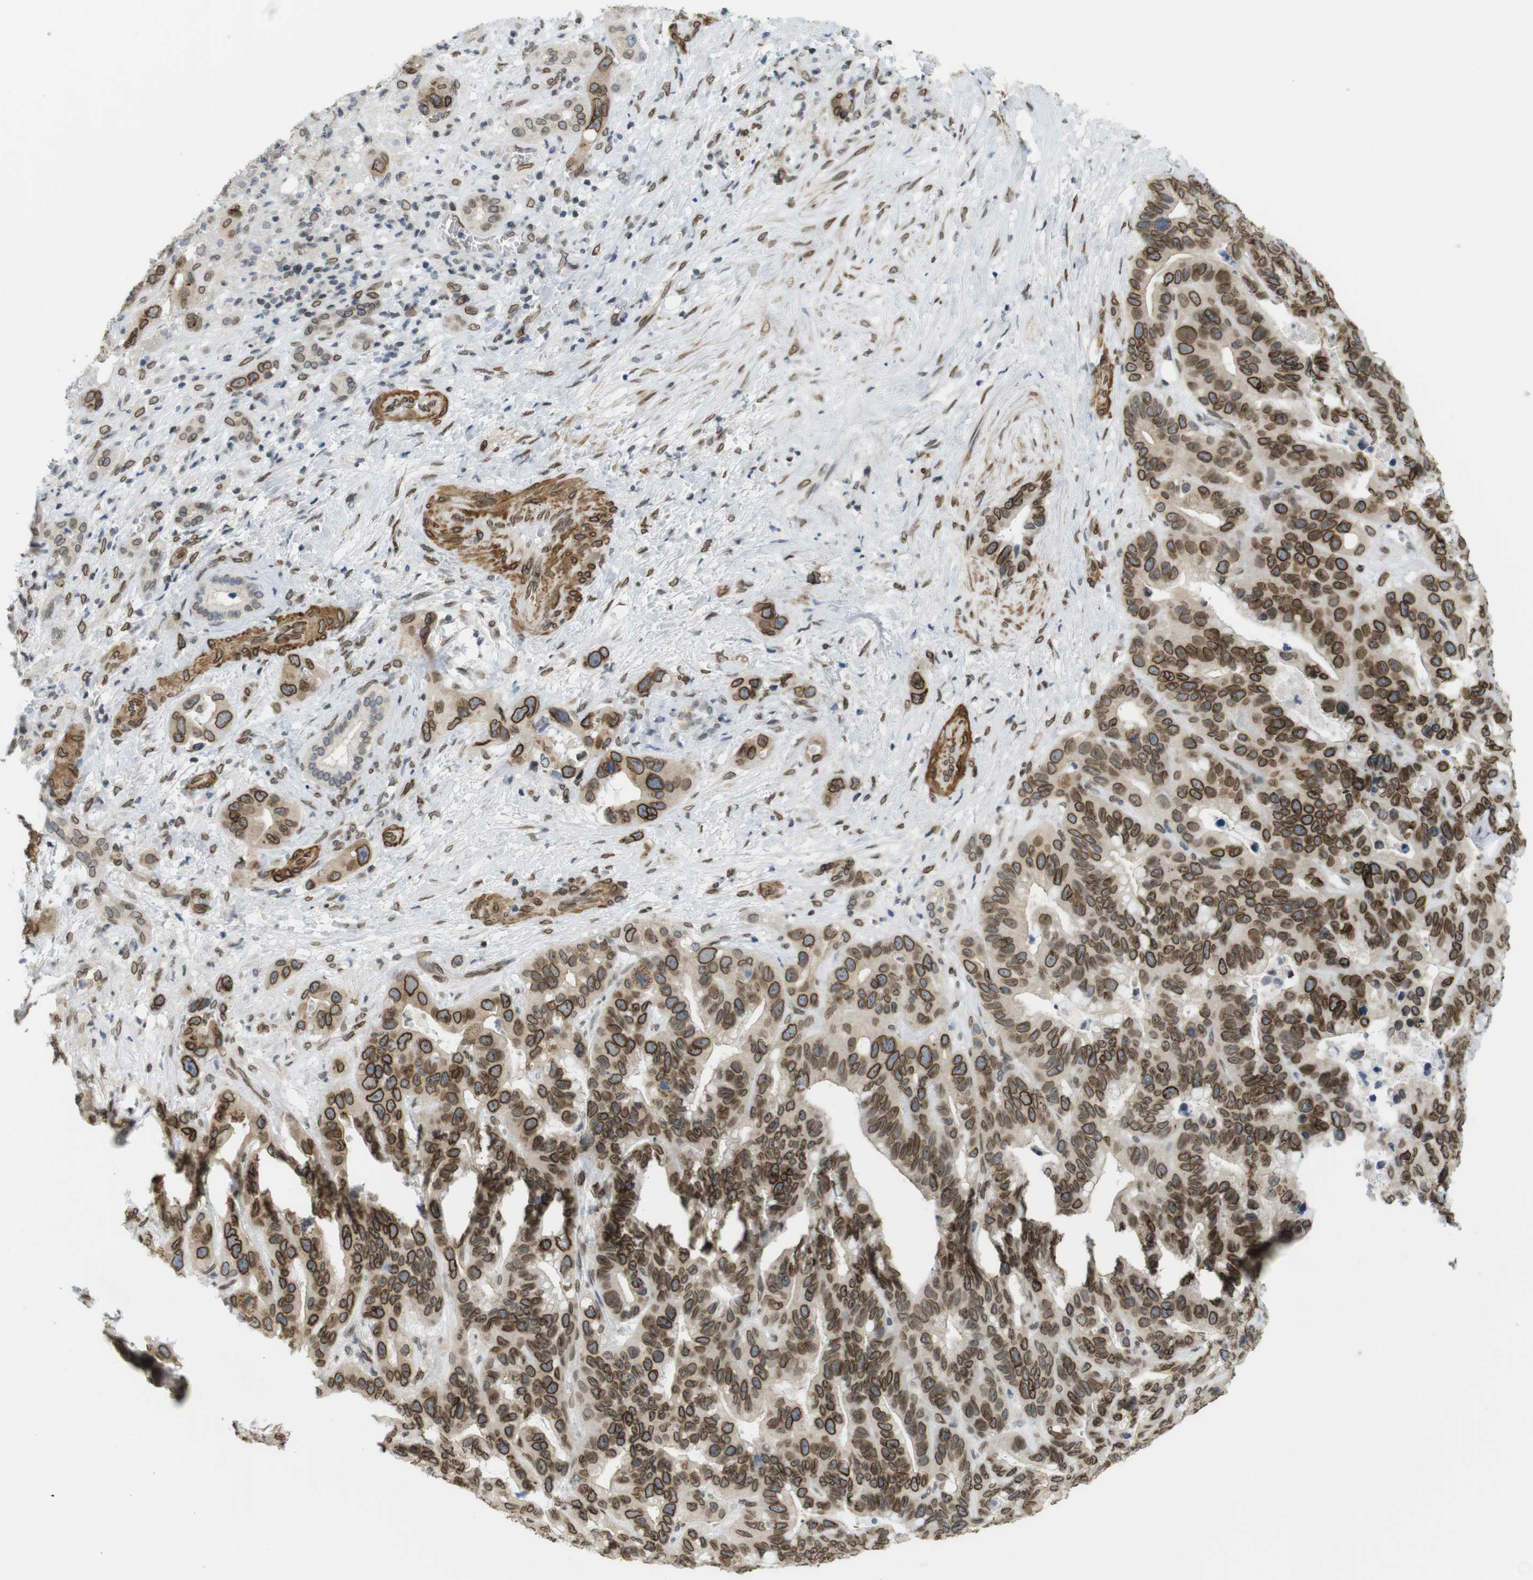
{"staining": {"intensity": "strong", "quantity": ">75%", "location": "cytoplasmic/membranous,nuclear"}, "tissue": "liver cancer", "cell_type": "Tumor cells", "image_type": "cancer", "snomed": [{"axis": "morphology", "description": "Cholangiocarcinoma"}, {"axis": "topography", "description": "Liver"}], "caption": "Protein staining by immunohistochemistry reveals strong cytoplasmic/membranous and nuclear staining in approximately >75% of tumor cells in liver cancer (cholangiocarcinoma).", "gene": "ARL6IP6", "patient": {"sex": "female", "age": 65}}